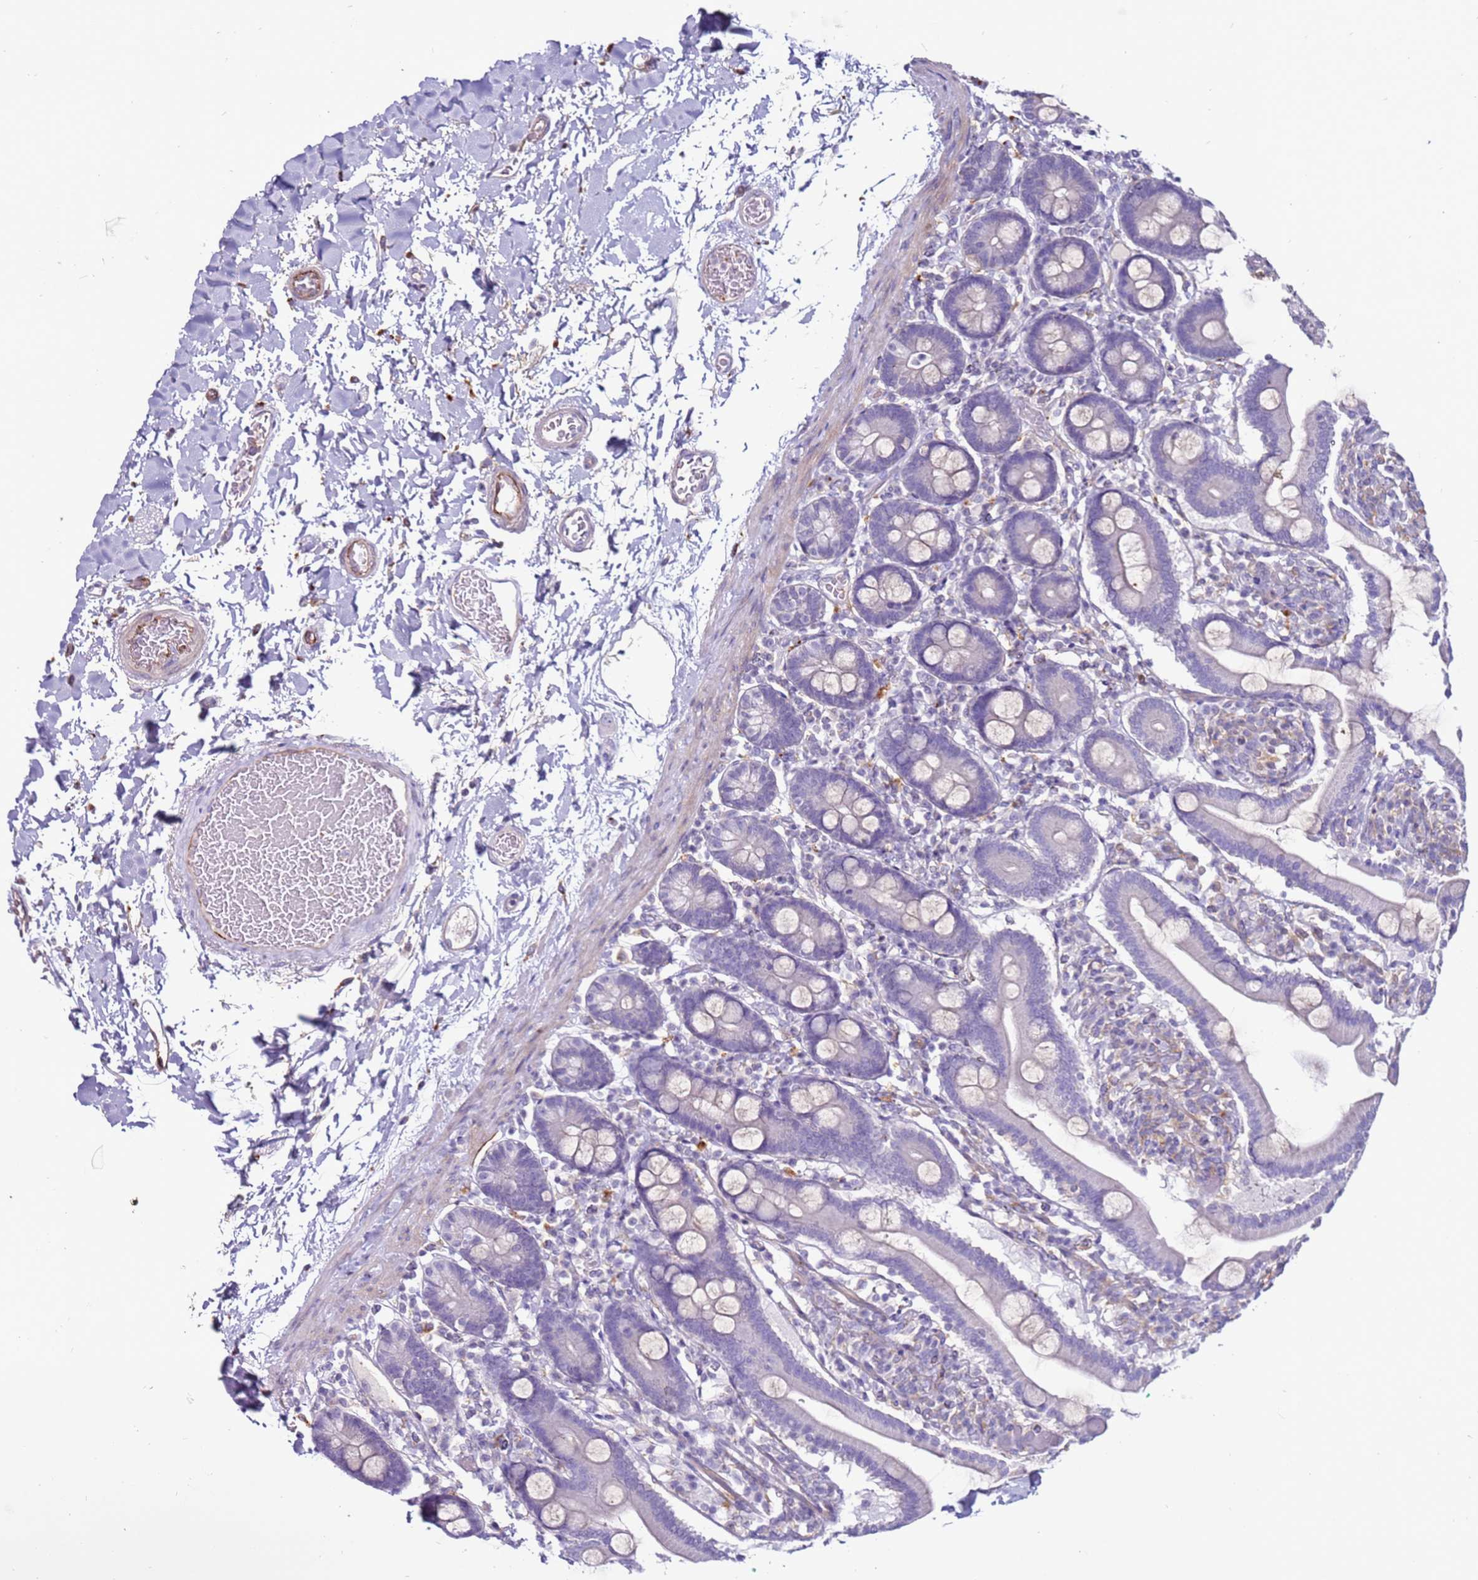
{"staining": {"intensity": "negative", "quantity": "none", "location": "none"}, "tissue": "duodenum", "cell_type": "Glandular cells", "image_type": "normal", "snomed": [{"axis": "morphology", "description": "Normal tissue, NOS"}, {"axis": "topography", "description": "Duodenum"}], "caption": "Immunohistochemical staining of benign duodenum displays no significant positivity in glandular cells. (Immunohistochemistry (ihc), brightfield microscopy, high magnification).", "gene": "CLEC4M", "patient": {"sex": "male", "age": 55}}